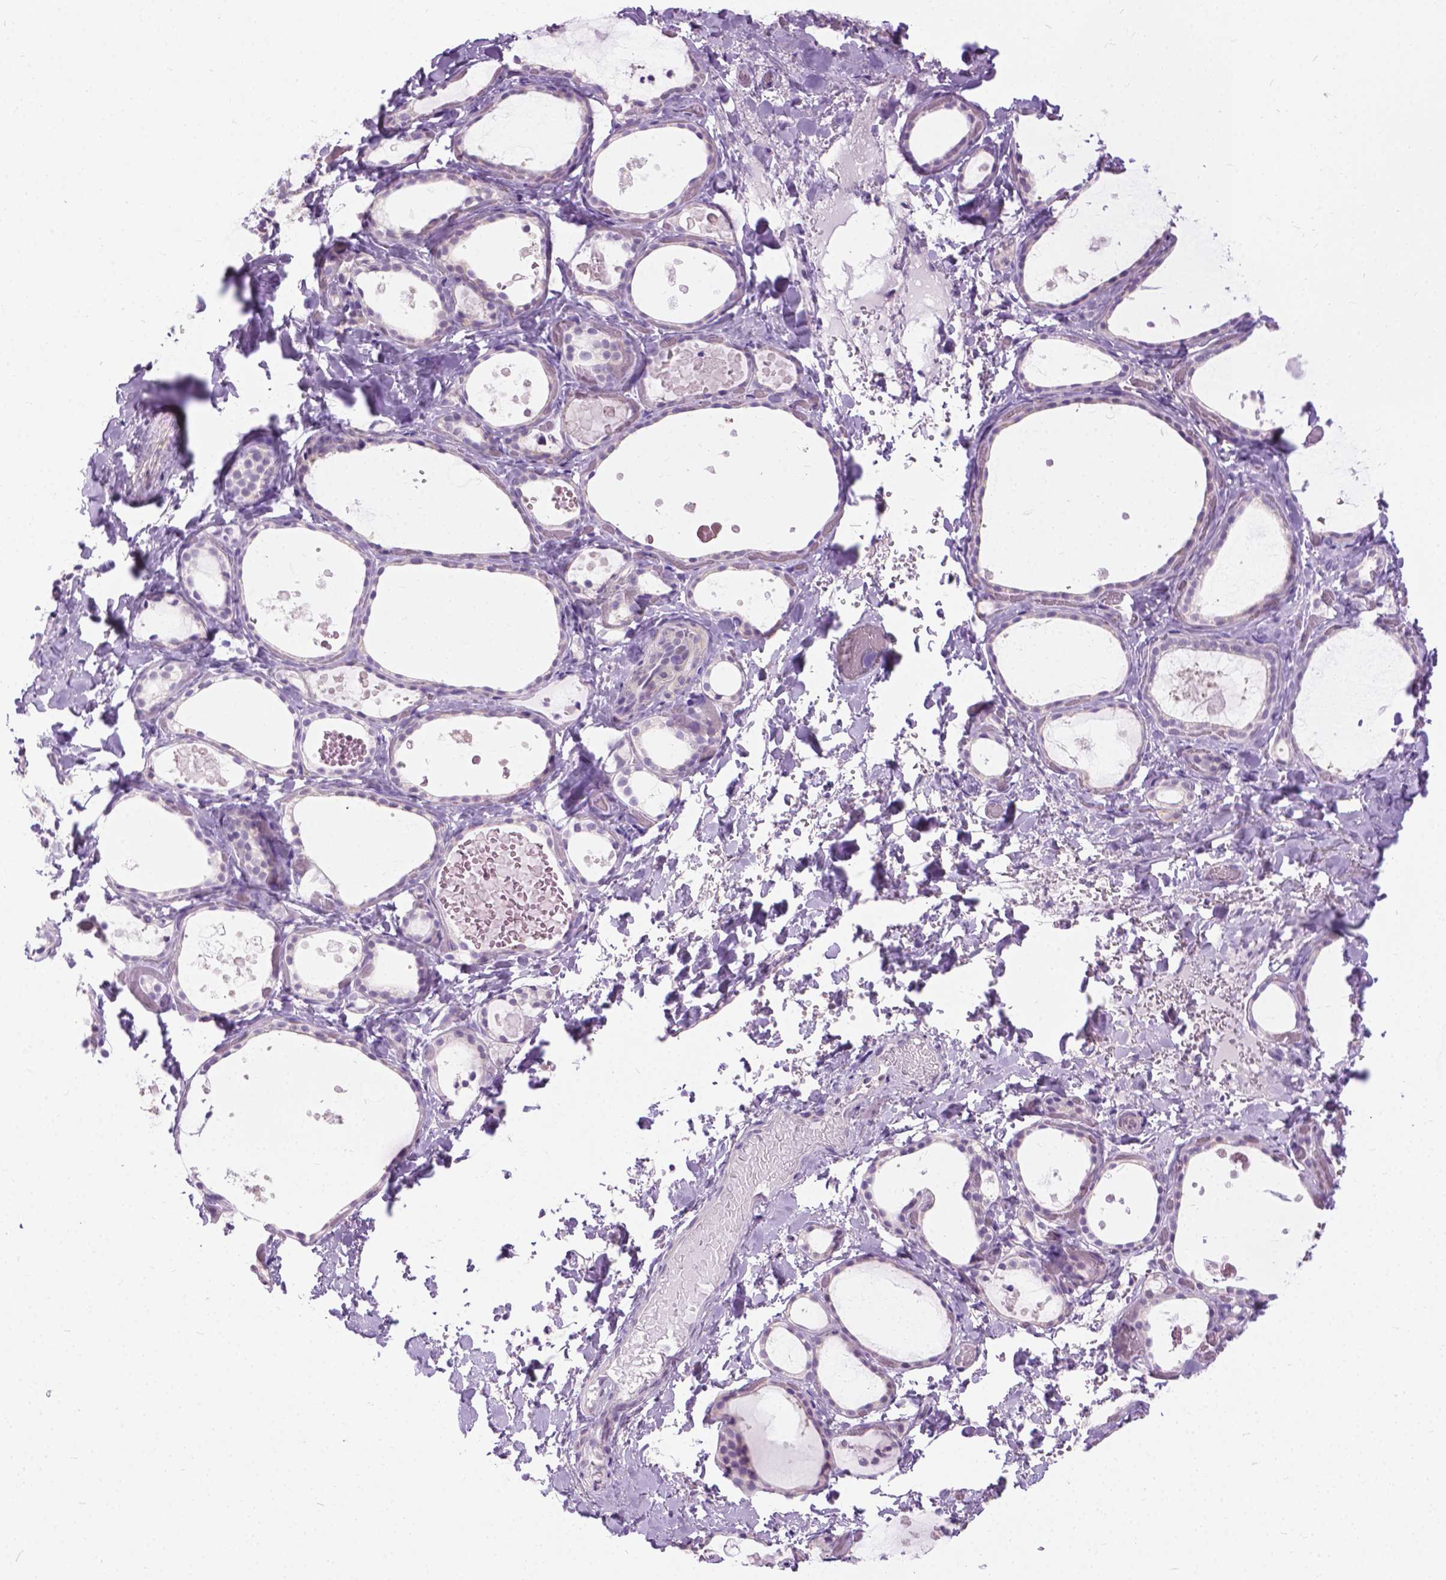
{"staining": {"intensity": "negative", "quantity": "none", "location": "none"}, "tissue": "thyroid gland", "cell_type": "Glandular cells", "image_type": "normal", "snomed": [{"axis": "morphology", "description": "Normal tissue, NOS"}, {"axis": "topography", "description": "Thyroid gland"}], "caption": "Immunohistochemistry image of unremarkable thyroid gland: human thyroid gland stained with DAB (3,3'-diaminobenzidine) demonstrates no significant protein expression in glandular cells.", "gene": "APCDD1L", "patient": {"sex": "female", "age": 56}}